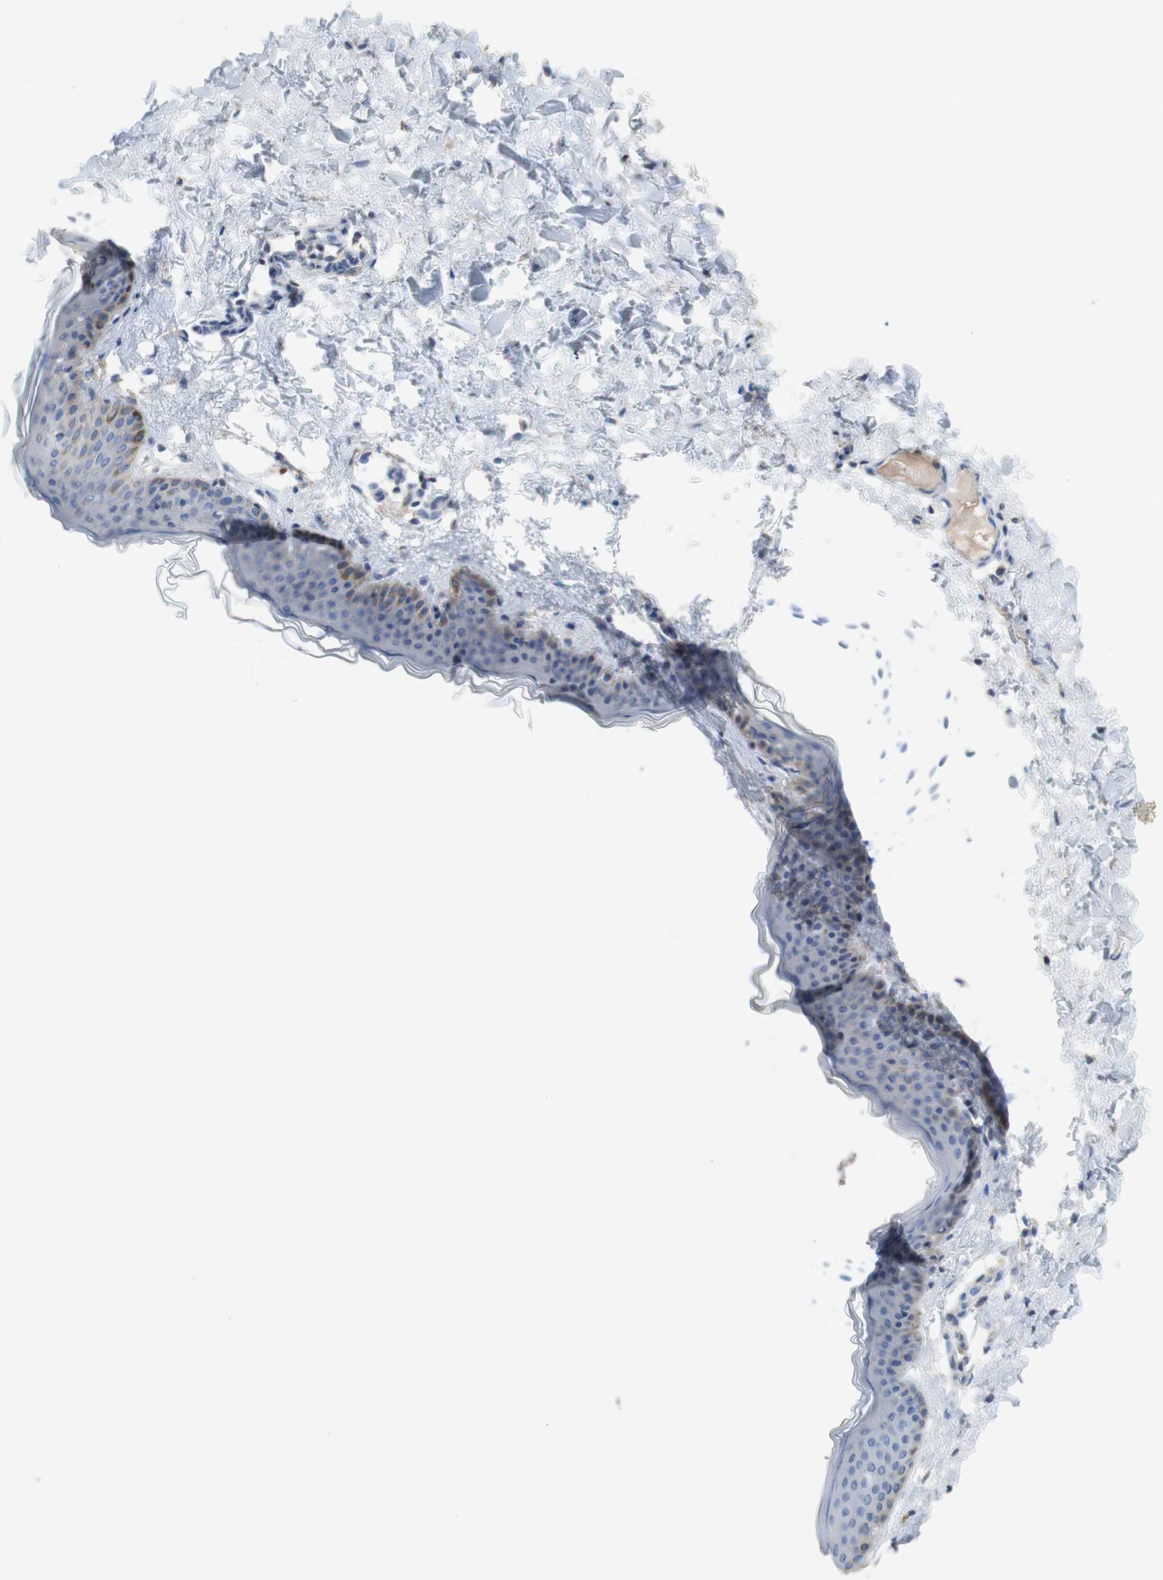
{"staining": {"intensity": "negative", "quantity": "none", "location": "none"}, "tissue": "skin", "cell_type": "Fibroblasts", "image_type": "normal", "snomed": [{"axis": "morphology", "description": "Normal tissue, NOS"}, {"axis": "topography", "description": "Skin"}], "caption": "An immunohistochemistry image of unremarkable skin is shown. There is no staining in fibroblasts of skin. (DAB (3,3'-diaminobenzidine) immunohistochemistry, high magnification).", "gene": "PACSIN1", "patient": {"sex": "female", "age": 17}}